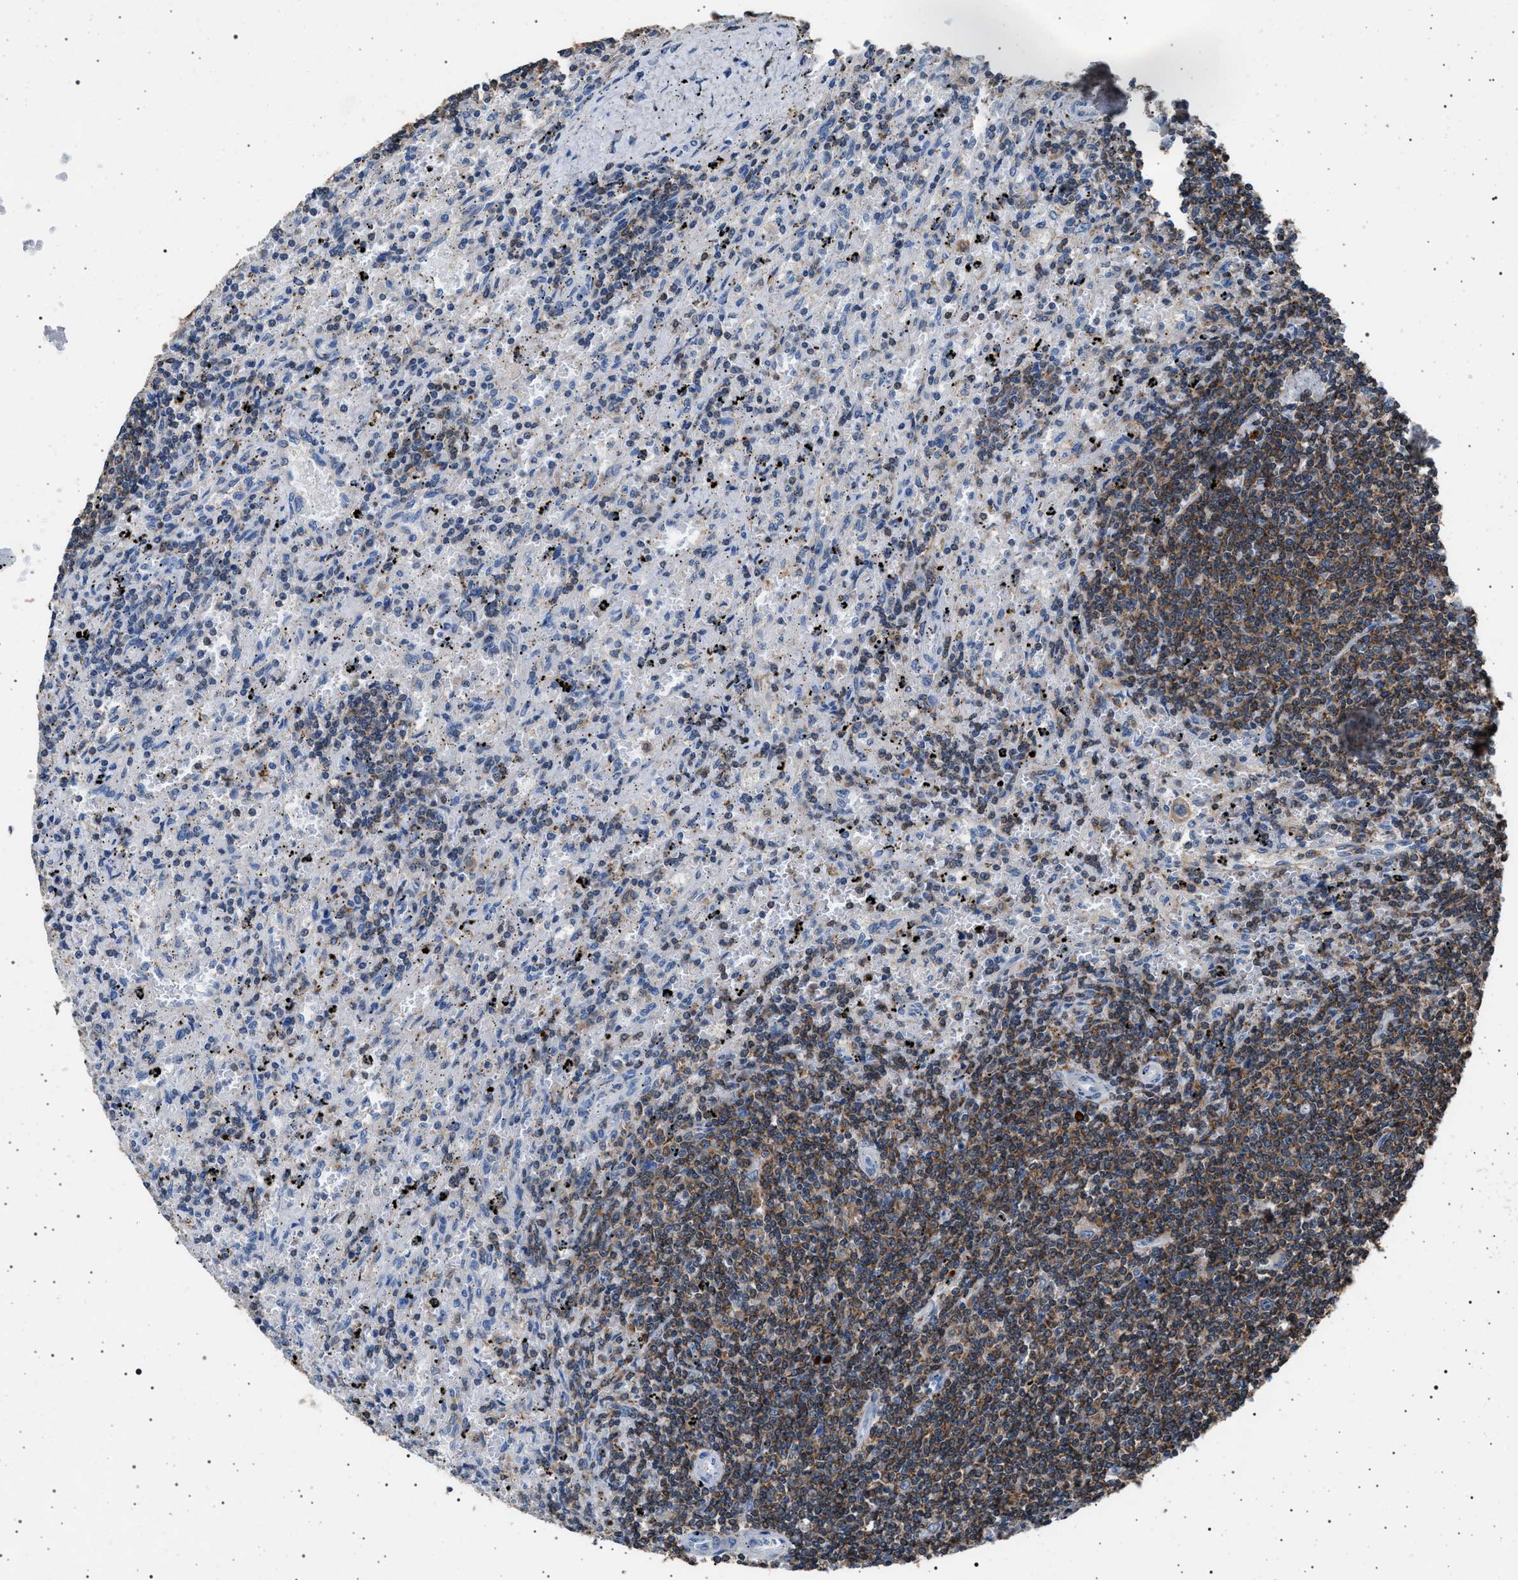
{"staining": {"intensity": "moderate", "quantity": "25%-75%", "location": "cytoplasmic/membranous"}, "tissue": "lymphoma", "cell_type": "Tumor cells", "image_type": "cancer", "snomed": [{"axis": "morphology", "description": "Malignant lymphoma, non-Hodgkin's type, Low grade"}, {"axis": "topography", "description": "Spleen"}], "caption": "Human malignant lymphoma, non-Hodgkin's type (low-grade) stained with a brown dye shows moderate cytoplasmic/membranous positive expression in approximately 25%-75% of tumor cells.", "gene": "SMAP2", "patient": {"sex": "male", "age": 76}}